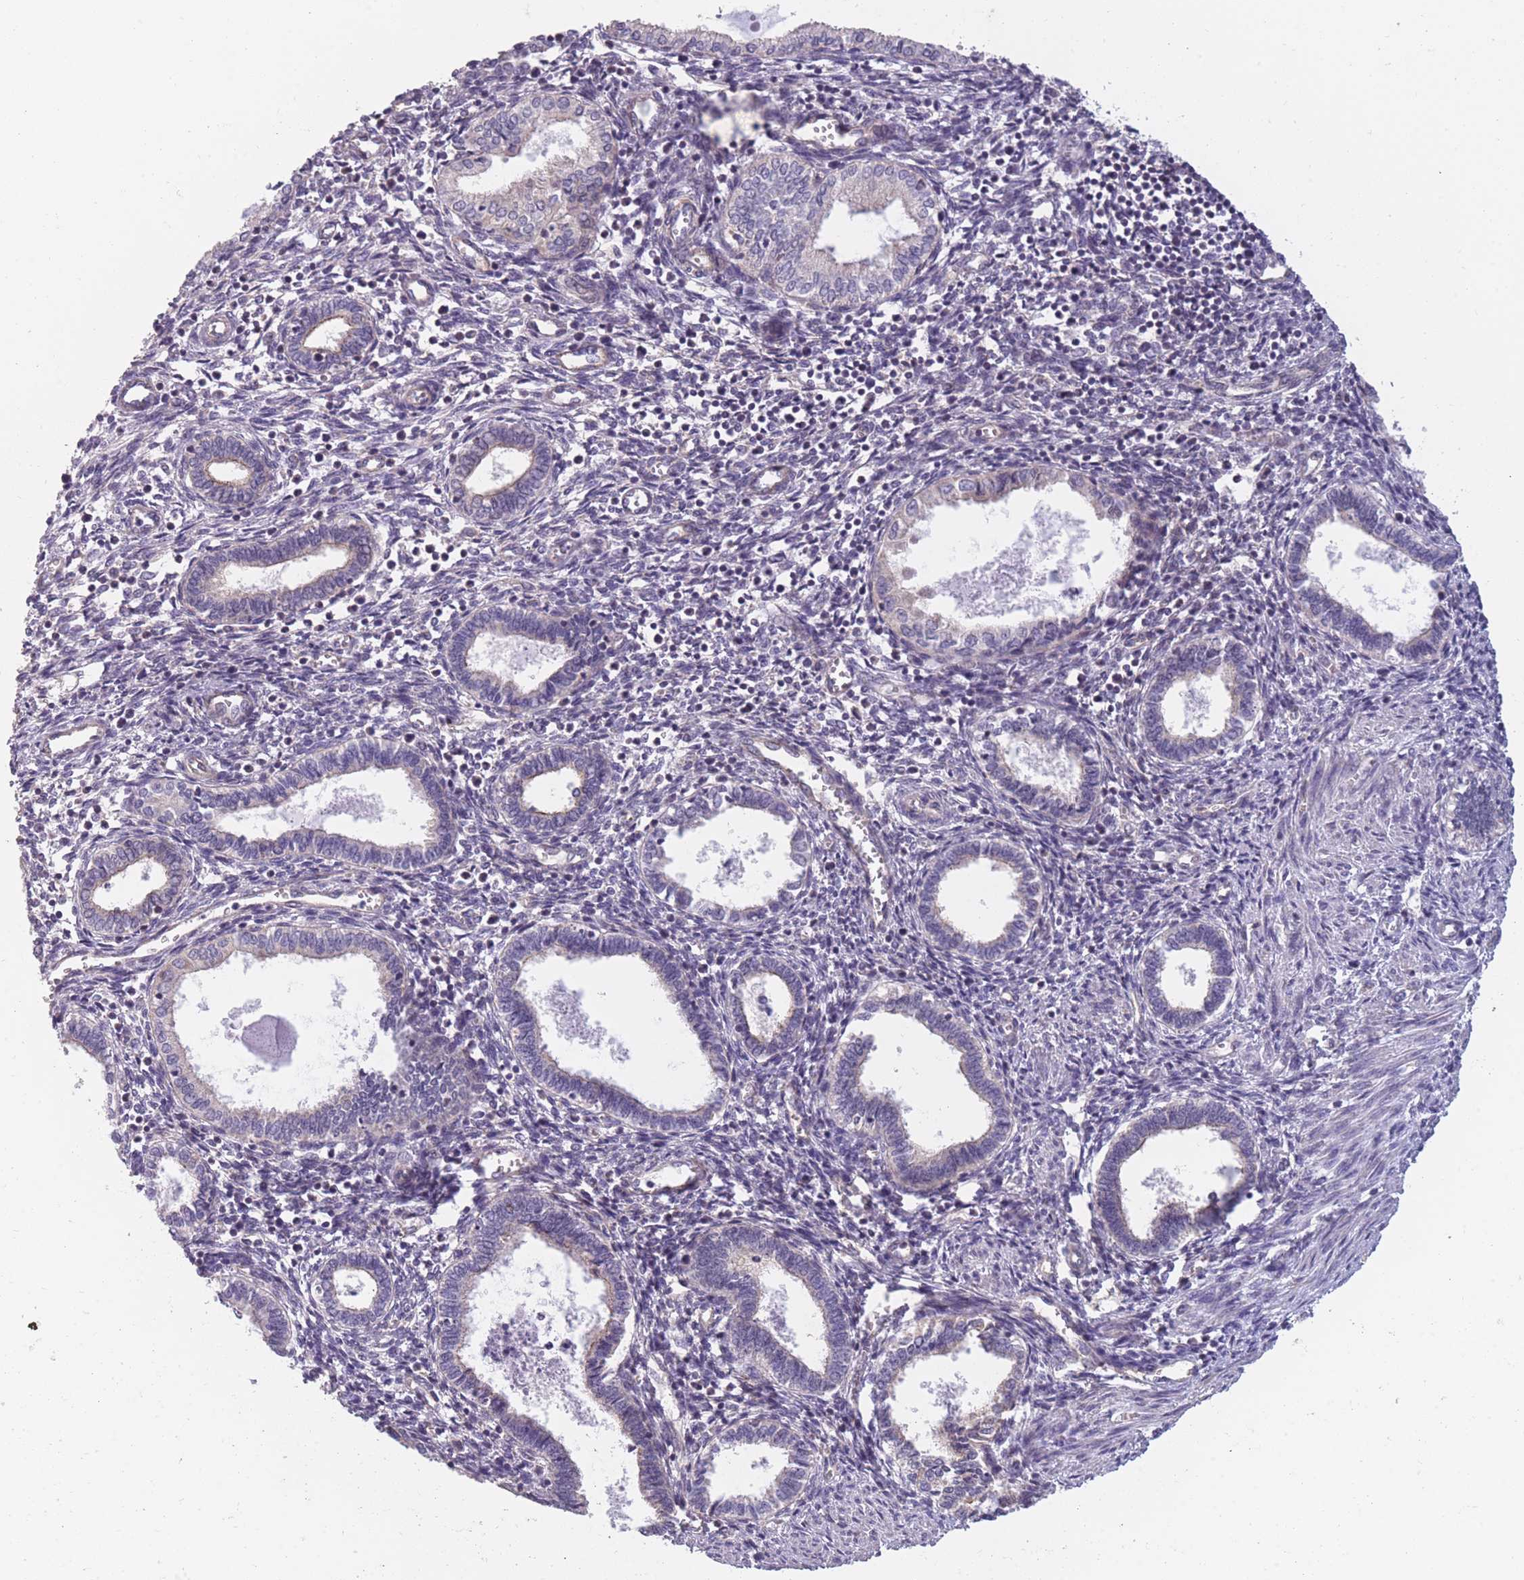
{"staining": {"intensity": "negative", "quantity": "none", "location": "none"}, "tissue": "endometrium", "cell_type": "Cells in endometrial stroma", "image_type": "normal", "snomed": [{"axis": "morphology", "description": "Normal tissue, NOS"}, {"axis": "topography", "description": "Endometrium"}], "caption": "Cells in endometrial stroma are negative for brown protein staining in normal endometrium. The staining is performed using DAB (3,3'-diaminobenzidine) brown chromogen with nuclei counter-stained in using hematoxylin.", "gene": "MRPS18C", "patient": {"sex": "female", "age": 37}}